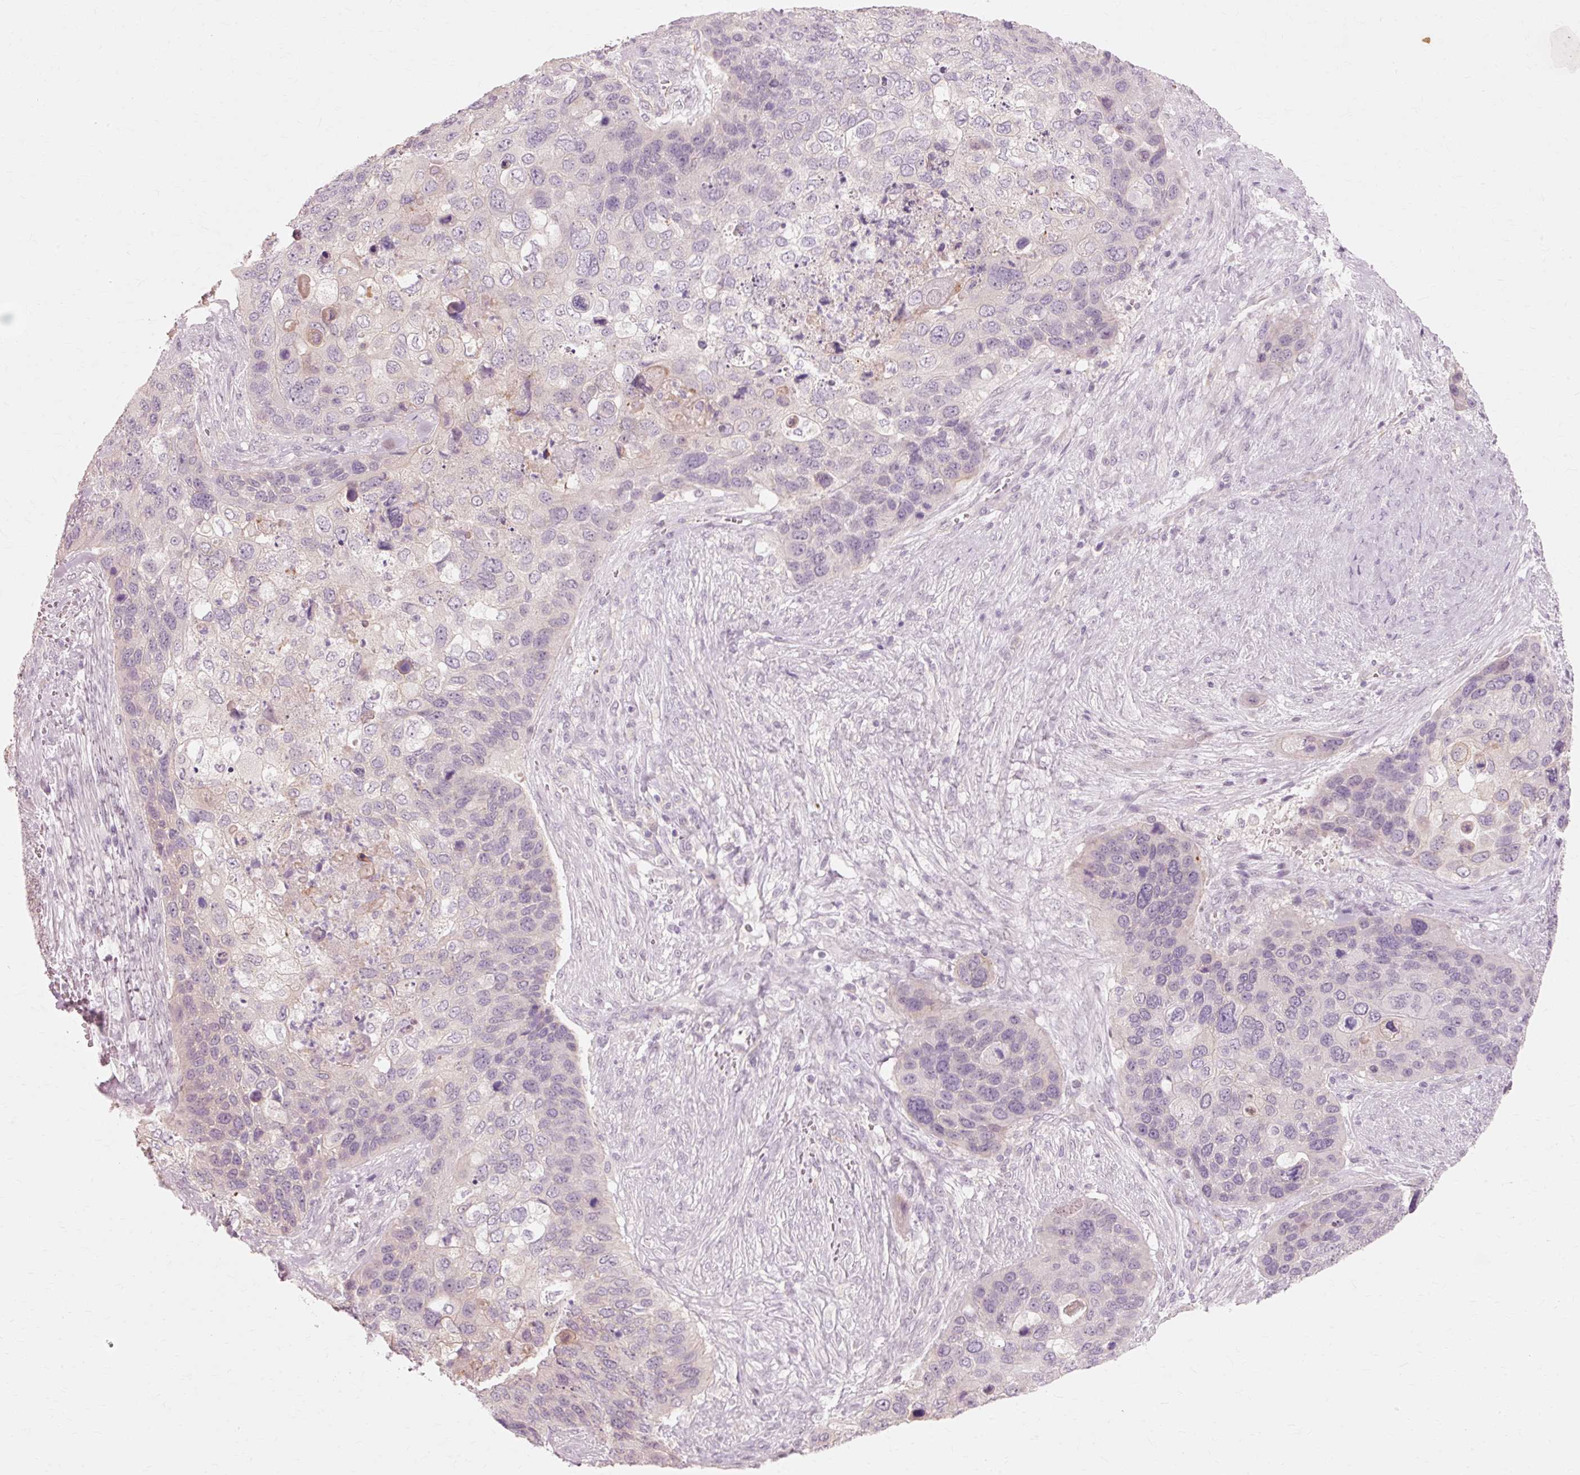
{"staining": {"intensity": "negative", "quantity": "none", "location": "none"}, "tissue": "skin cancer", "cell_type": "Tumor cells", "image_type": "cancer", "snomed": [{"axis": "morphology", "description": "Basal cell carcinoma"}, {"axis": "topography", "description": "Skin"}], "caption": "Micrograph shows no protein expression in tumor cells of skin cancer tissue. The staining is performed using DAB brown chromogen with nuclei counter-stained in using hematoxylin.", "gene": "TRIM73", "patient": {"sex": "female", "age": 74}}